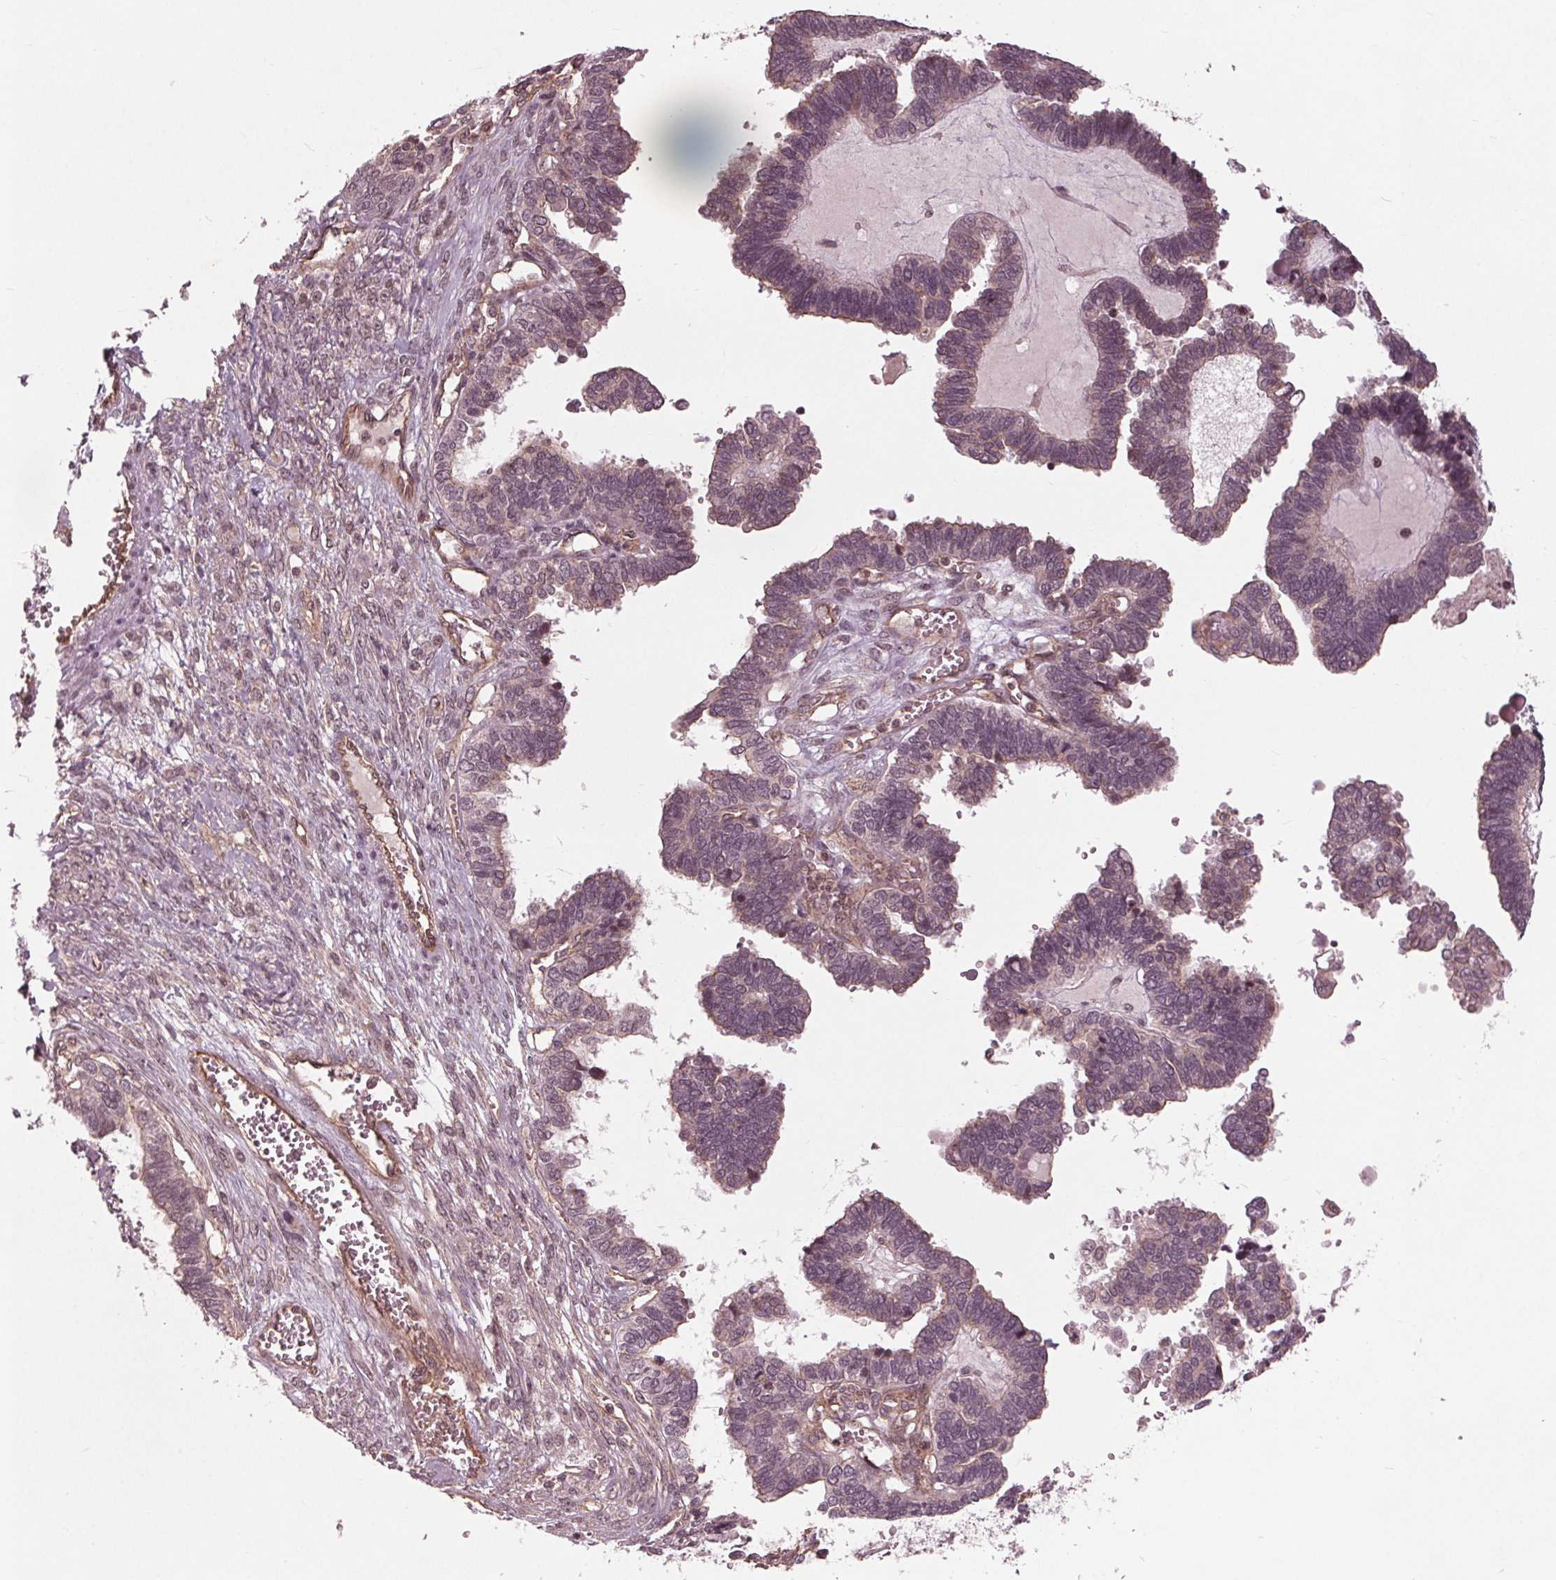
{"staining": {"intensity": "negative", "quantity": "none", "location": "none"}, "tissue": "ovarian cancer", "cell_type": "Tumor cells", "image_type": "cancer", "snomed": [{"axis": "morphology", "description": "Cystadenocarcinoma, serous, NOS"}, {"axis": "topography", "description": "Ovary"}], "caption": "Immunohistochemistry image of serous cystadenocarcinoma (ovarian) stained for a protein (brown), which demonstrates no expression in tumor cells.", "gene": "BTBD1", "patient": {"sex": "female", "age": 51}}